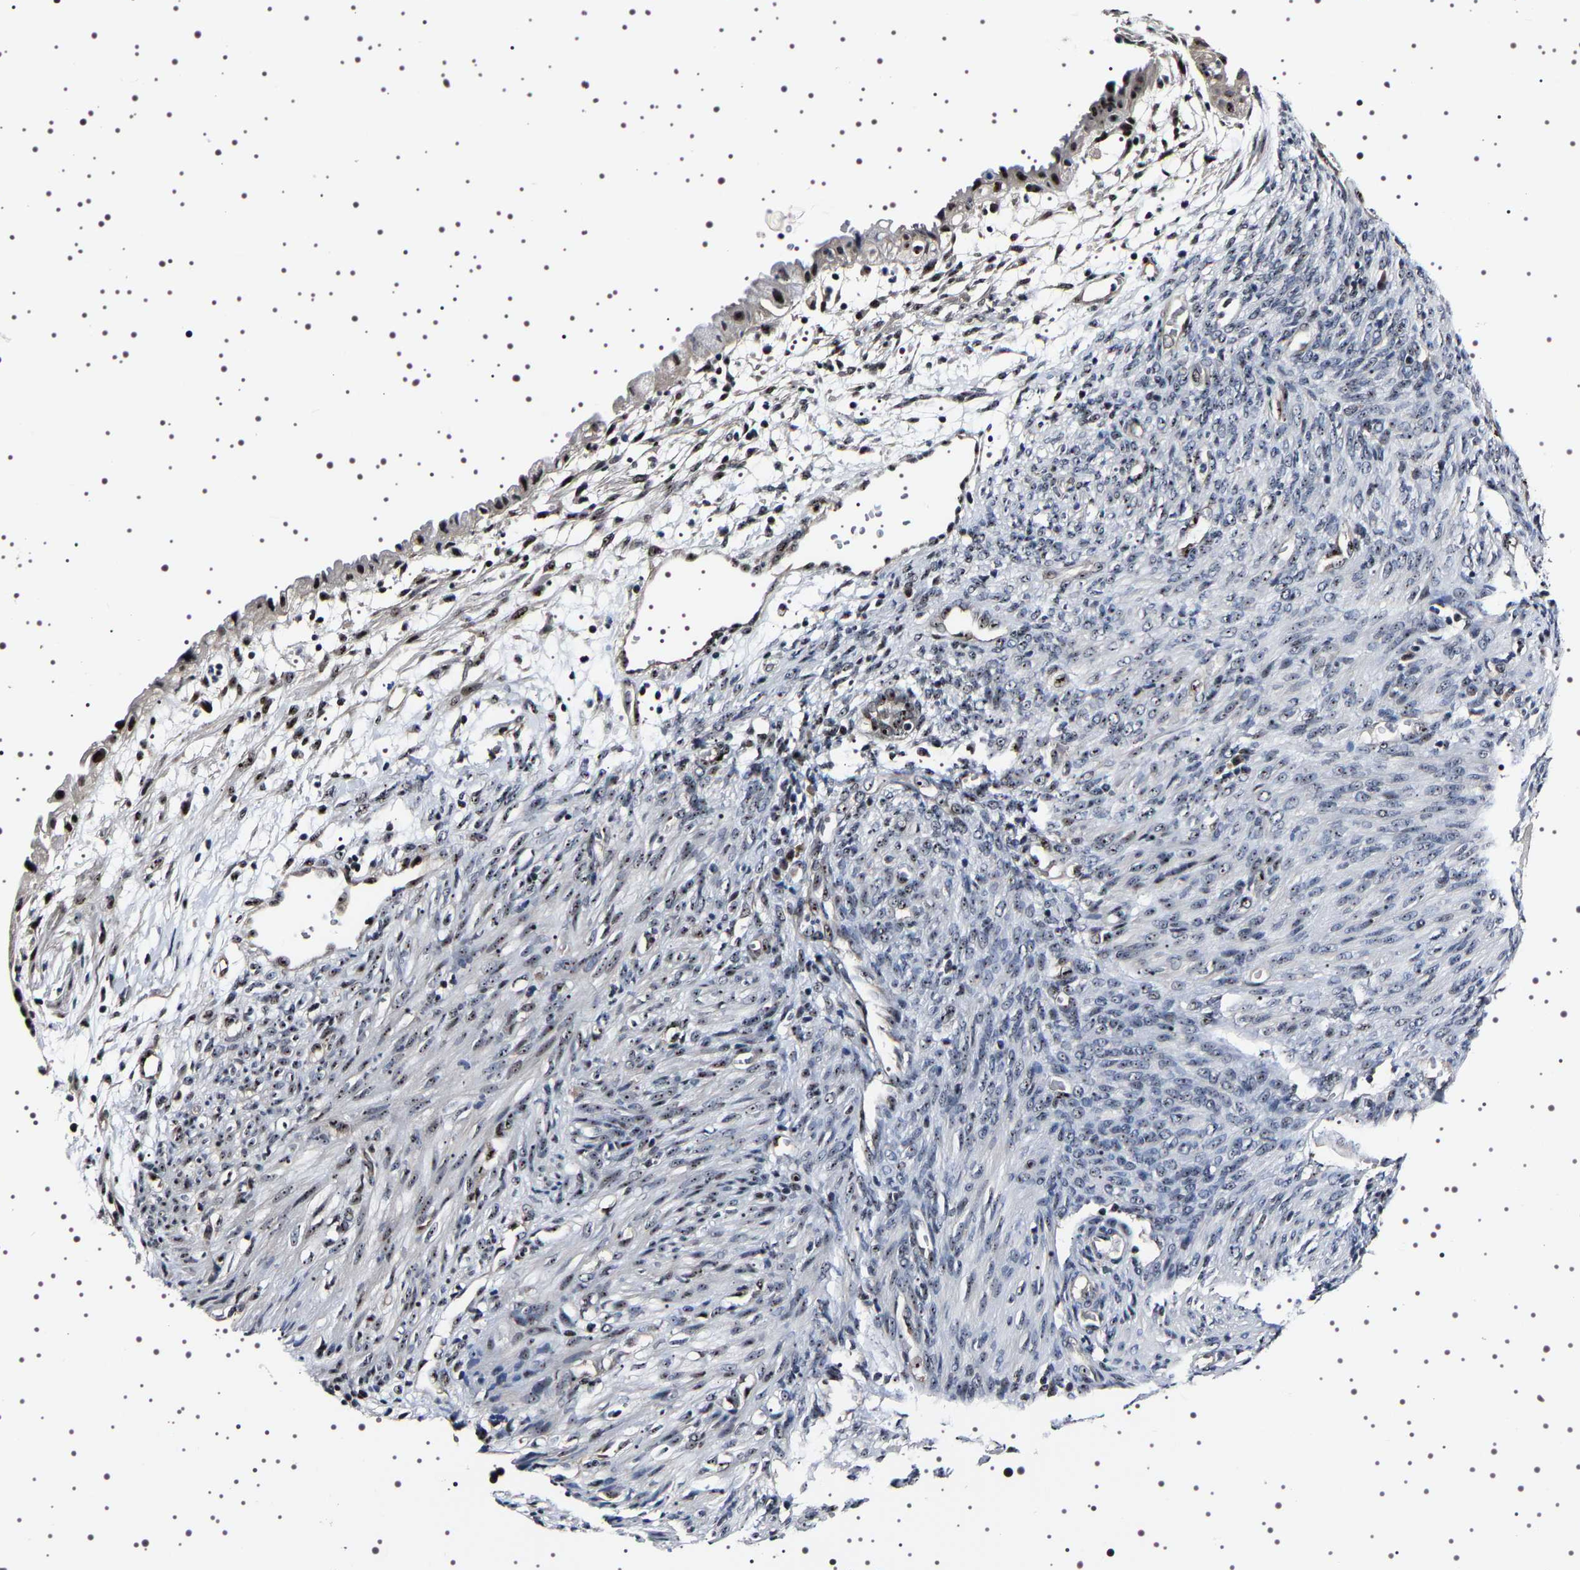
{"staining": {"intensity": "moderate", "quantity": ">75%", "location": "nuclear"}, "tissue": "cervical cancer", "cell_type": "Tumor cells", "image_type": "cancer", "snomed": [{"axis": "morphology", "description": "Normal tissue, NOS"}, {"axis": "morphology", "description": "Adenocarcinoma, NOS"}, {"axis": "topography", "description": "Cervix"}, {"axis": "topography", "description": "Endometrium"}], "caption": "A medium amount of moderate nuclear staining is seen in about >75% of tumor cells in cervical cancer tissue.", "gene": "GNL3", "patient": {"sex": "female", "age": 86}}